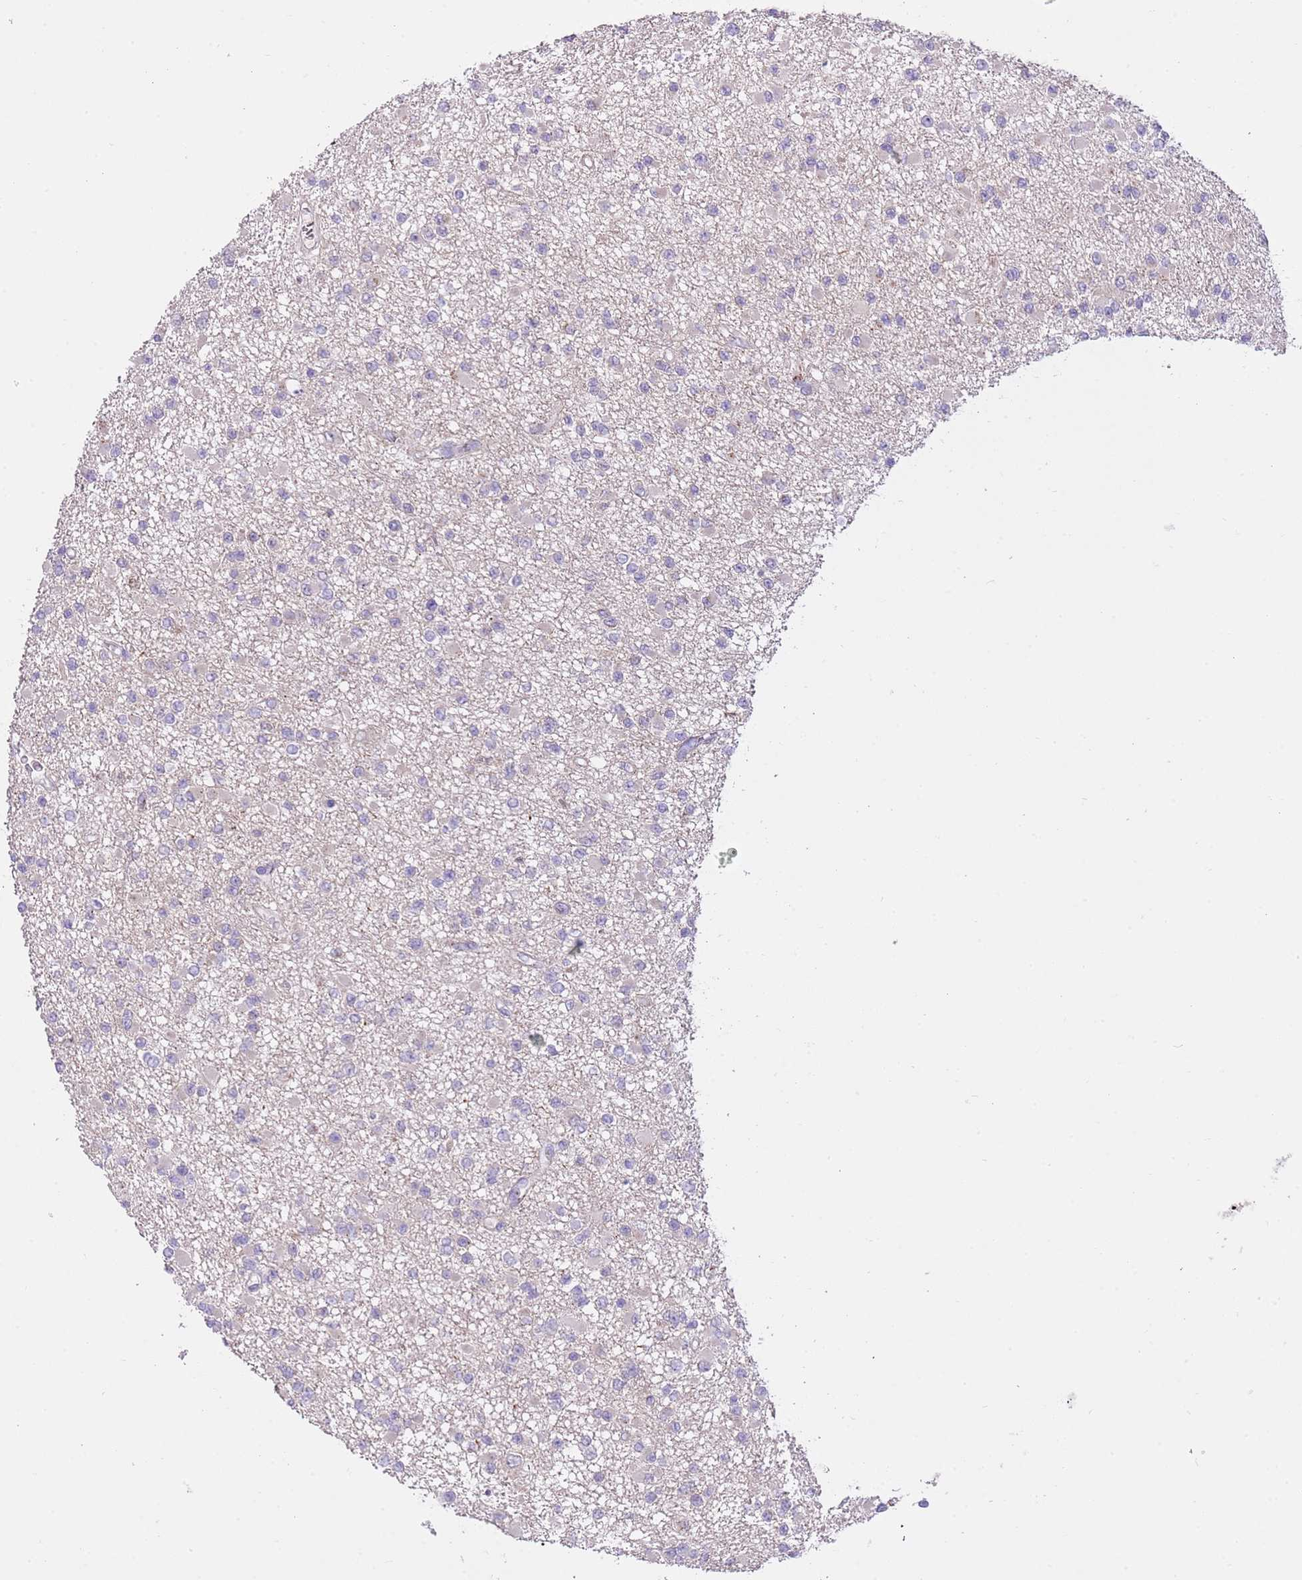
{"staining": {"intensity": "negative", "quantity": "none", "location": "none"}, "tissue": "glioma", "cell_type": "Tumor cells", "image_type": "cancer", "snomed": [{"axis": "morphology", "description": "Glioma, malignant, Low grade"}, {"axis": "topography", "description": "Brain"}], "caption": "DAB immunohistochemical staining of glioma exhibits no significant positivity in tumor cells. (Stains: DAB immunohistochemistry (IHC) with hematoxylin counter stain, Microscopy: brightfield microscopy at high magnification).", "gene": "FBRSL1", "patient": {"sex": "female", "age": 22}}